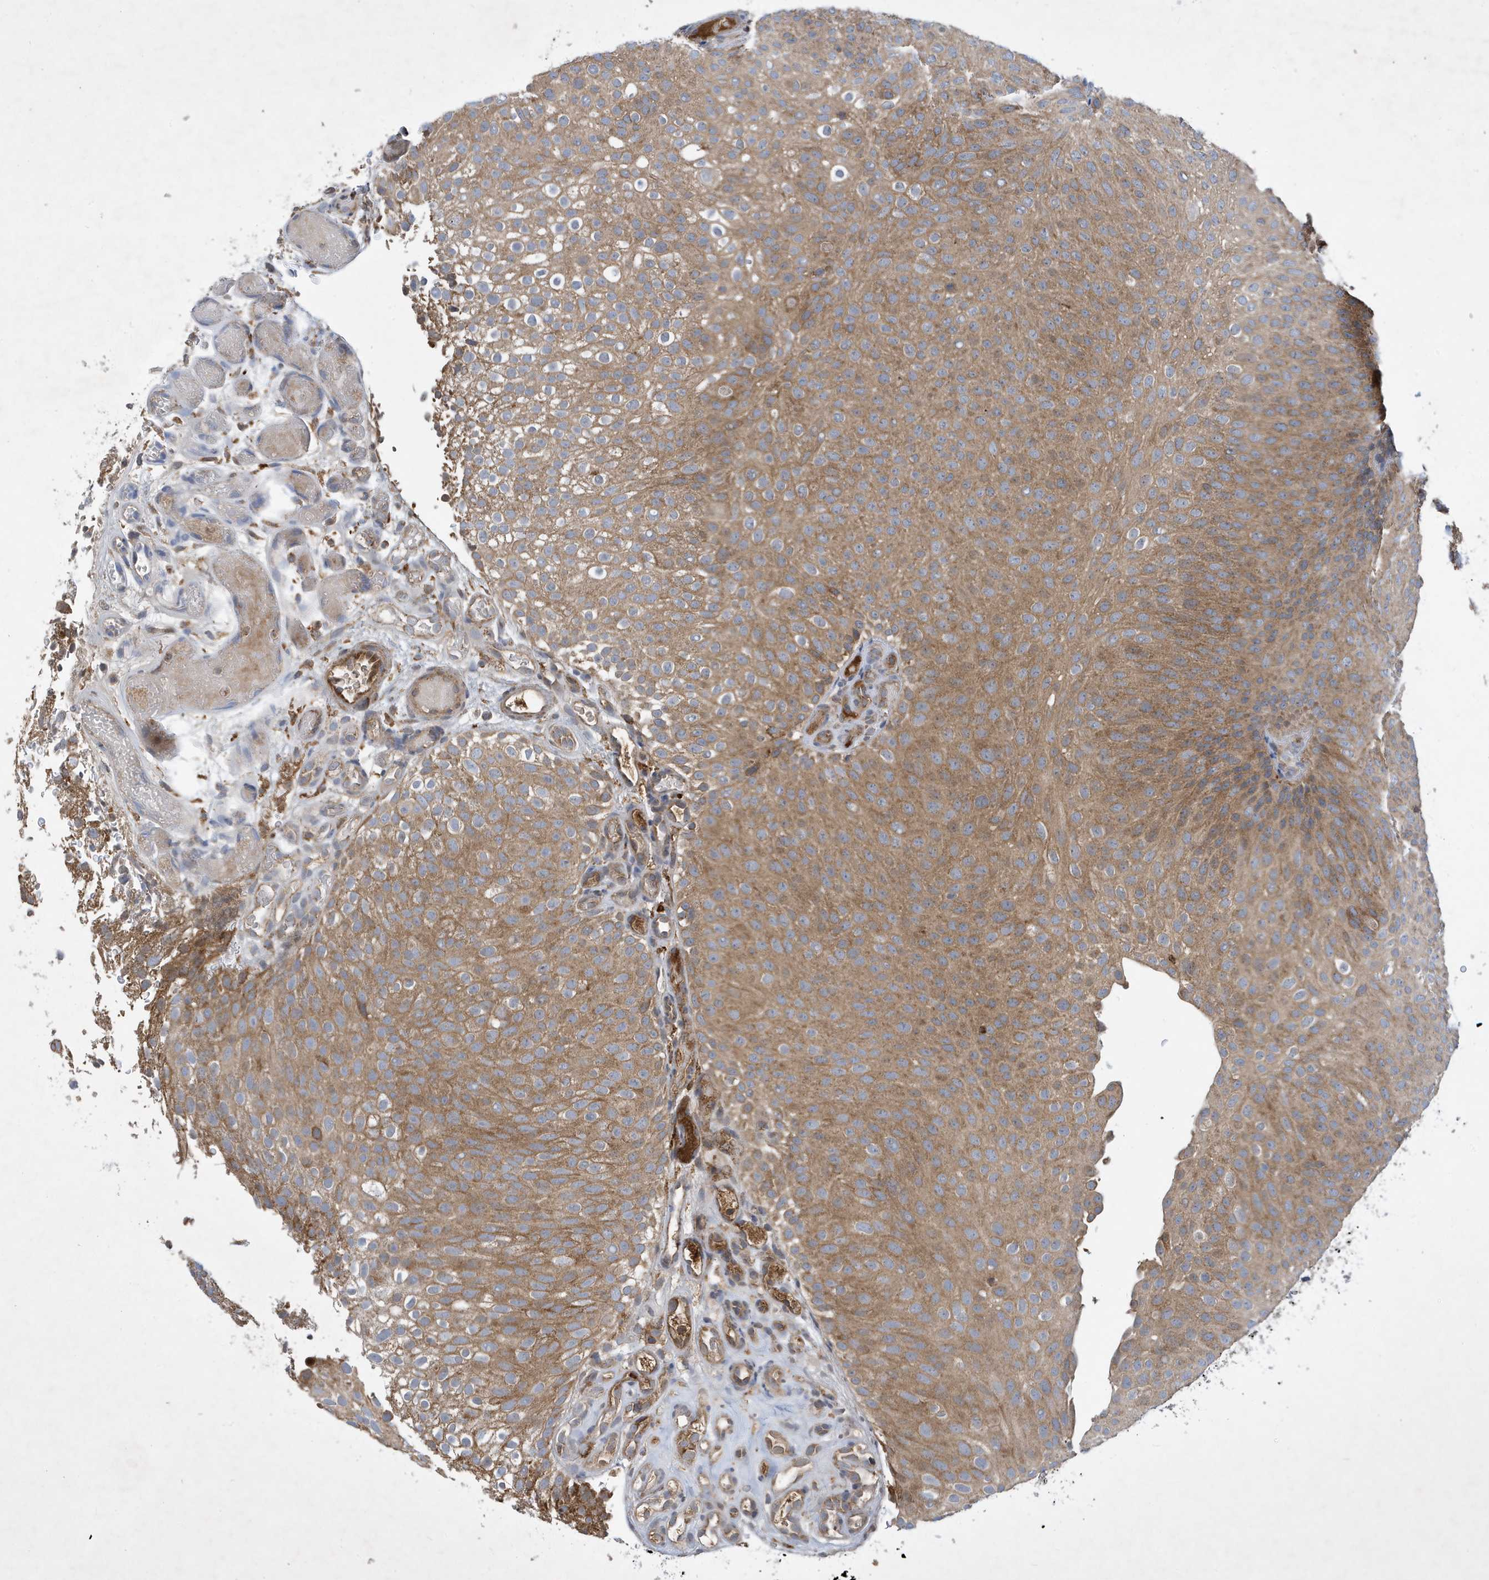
{"staining": {"intensity": "moderate", "quantity": ">75%", "location": "cytoplasmic/membranous"}, "tissue": "urothelial cancer", "cell_type": "Tumor cells", "image_type": "cancer", "snomed": [{"axis": "morphology", "description": "Urothelial carcinoma, Low grade"}, {"axis": "topography", "description": "Urinary bladder"}], "caption": "Human urothelial carcinoma (low-grade) stained with a brown dye shows moderate cytoplasmic/membranous positive positivity in approximately >75% of tumor cells.", "gene": "STK19", "patient": {"sex": "male", "age": 78}}